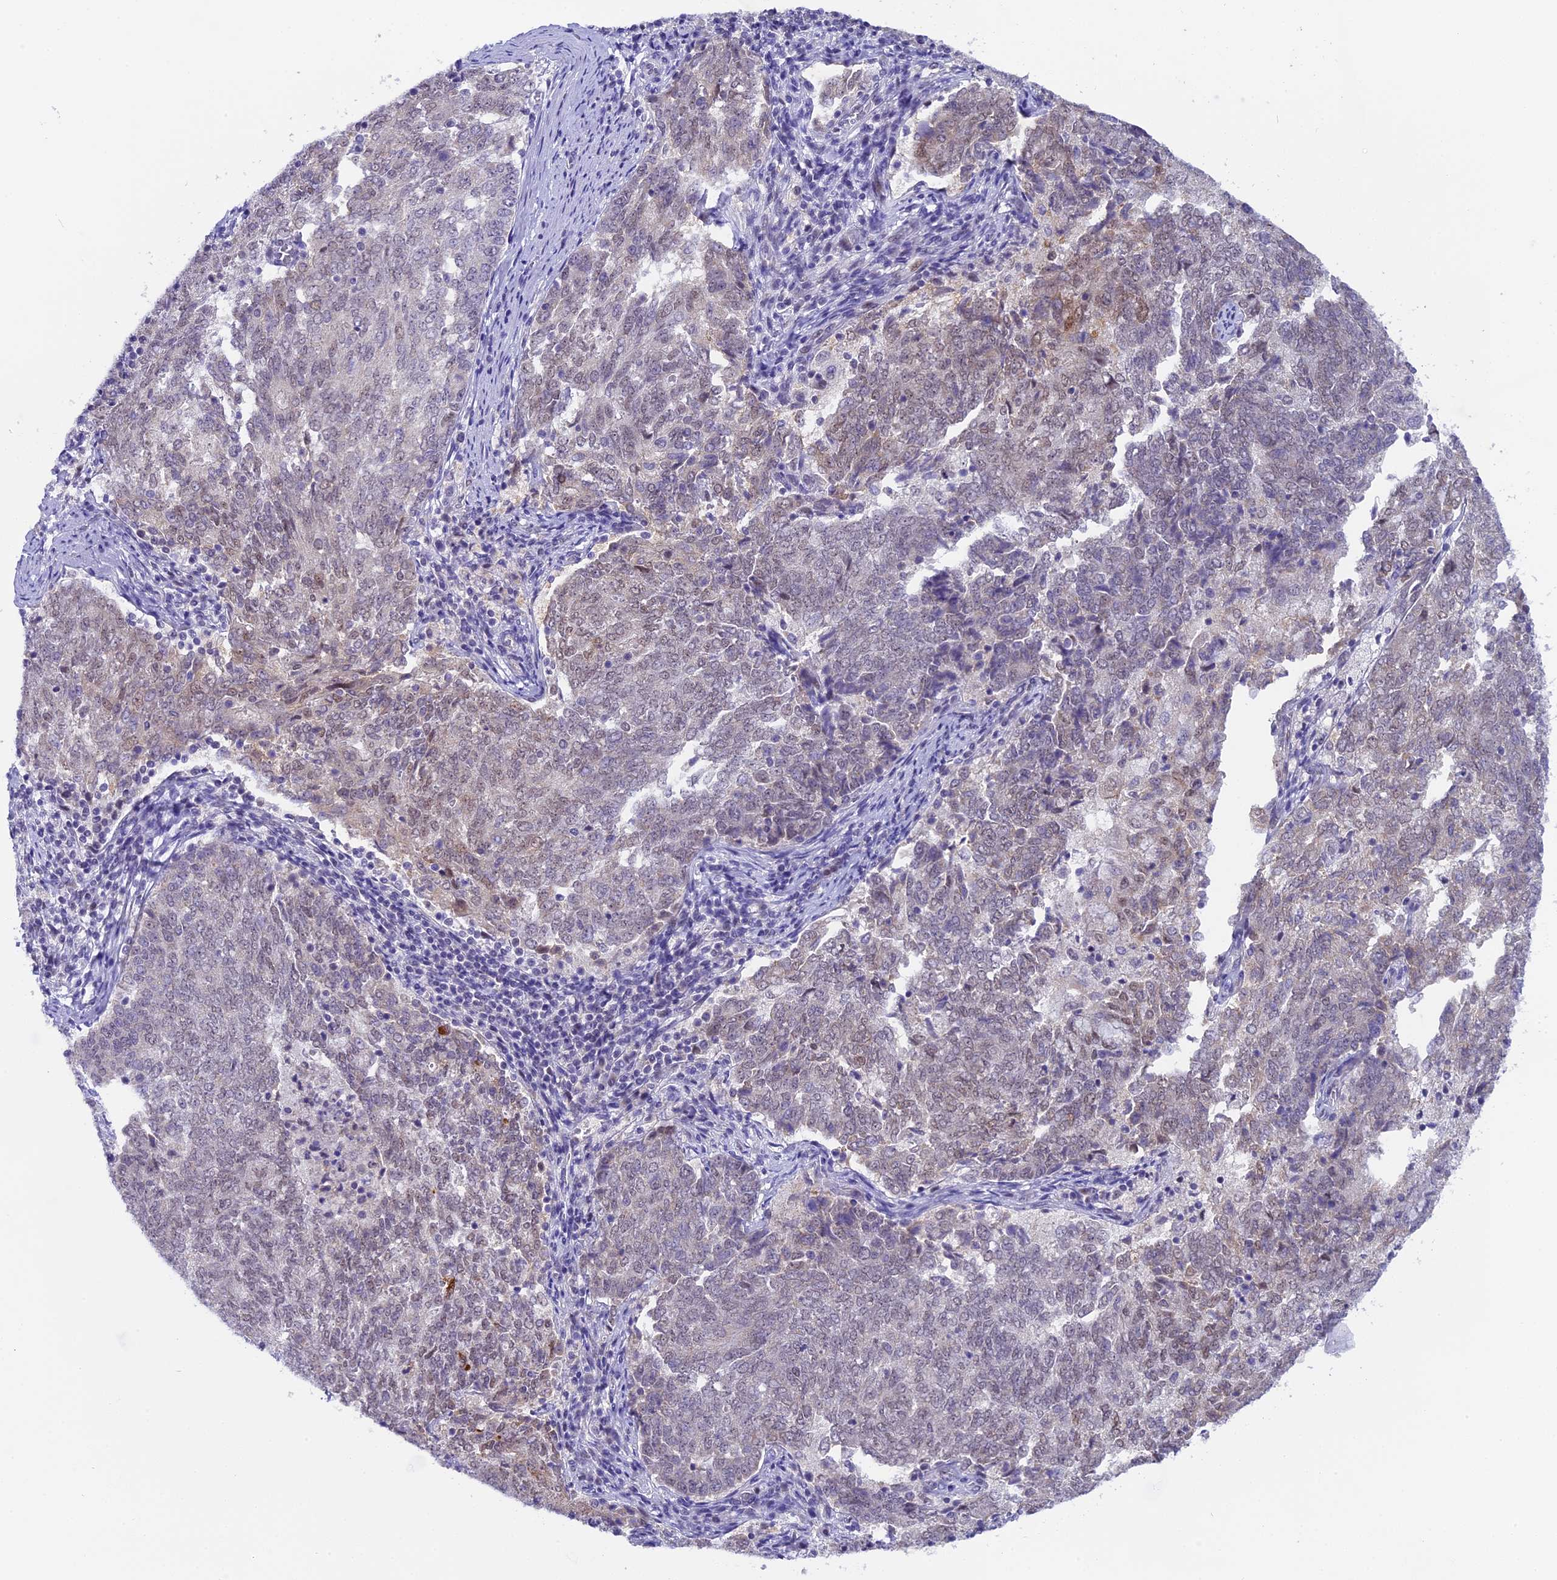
{"staining": {"intensity": "weak", "quantity": "<25%", "location": "nuclear"}, "tissue": "endometrial cancer", "cell_type": "Tumor cells", "image_type": "cancer", "snomed": [{"axis": "morphology", "description": "Adenocarcinoma, NOS"}, {"axis": "topography", "description": "Endometrium"}], "caption": "The image shows no staining of tumor cells in endometrial cancer. (DAB (3,3'-diaminobenzidine) IHC visualized using brightfield microscopy, high magnification).", "gene": "OSGEP", "patient": {"sex": "female", "age": 80}}